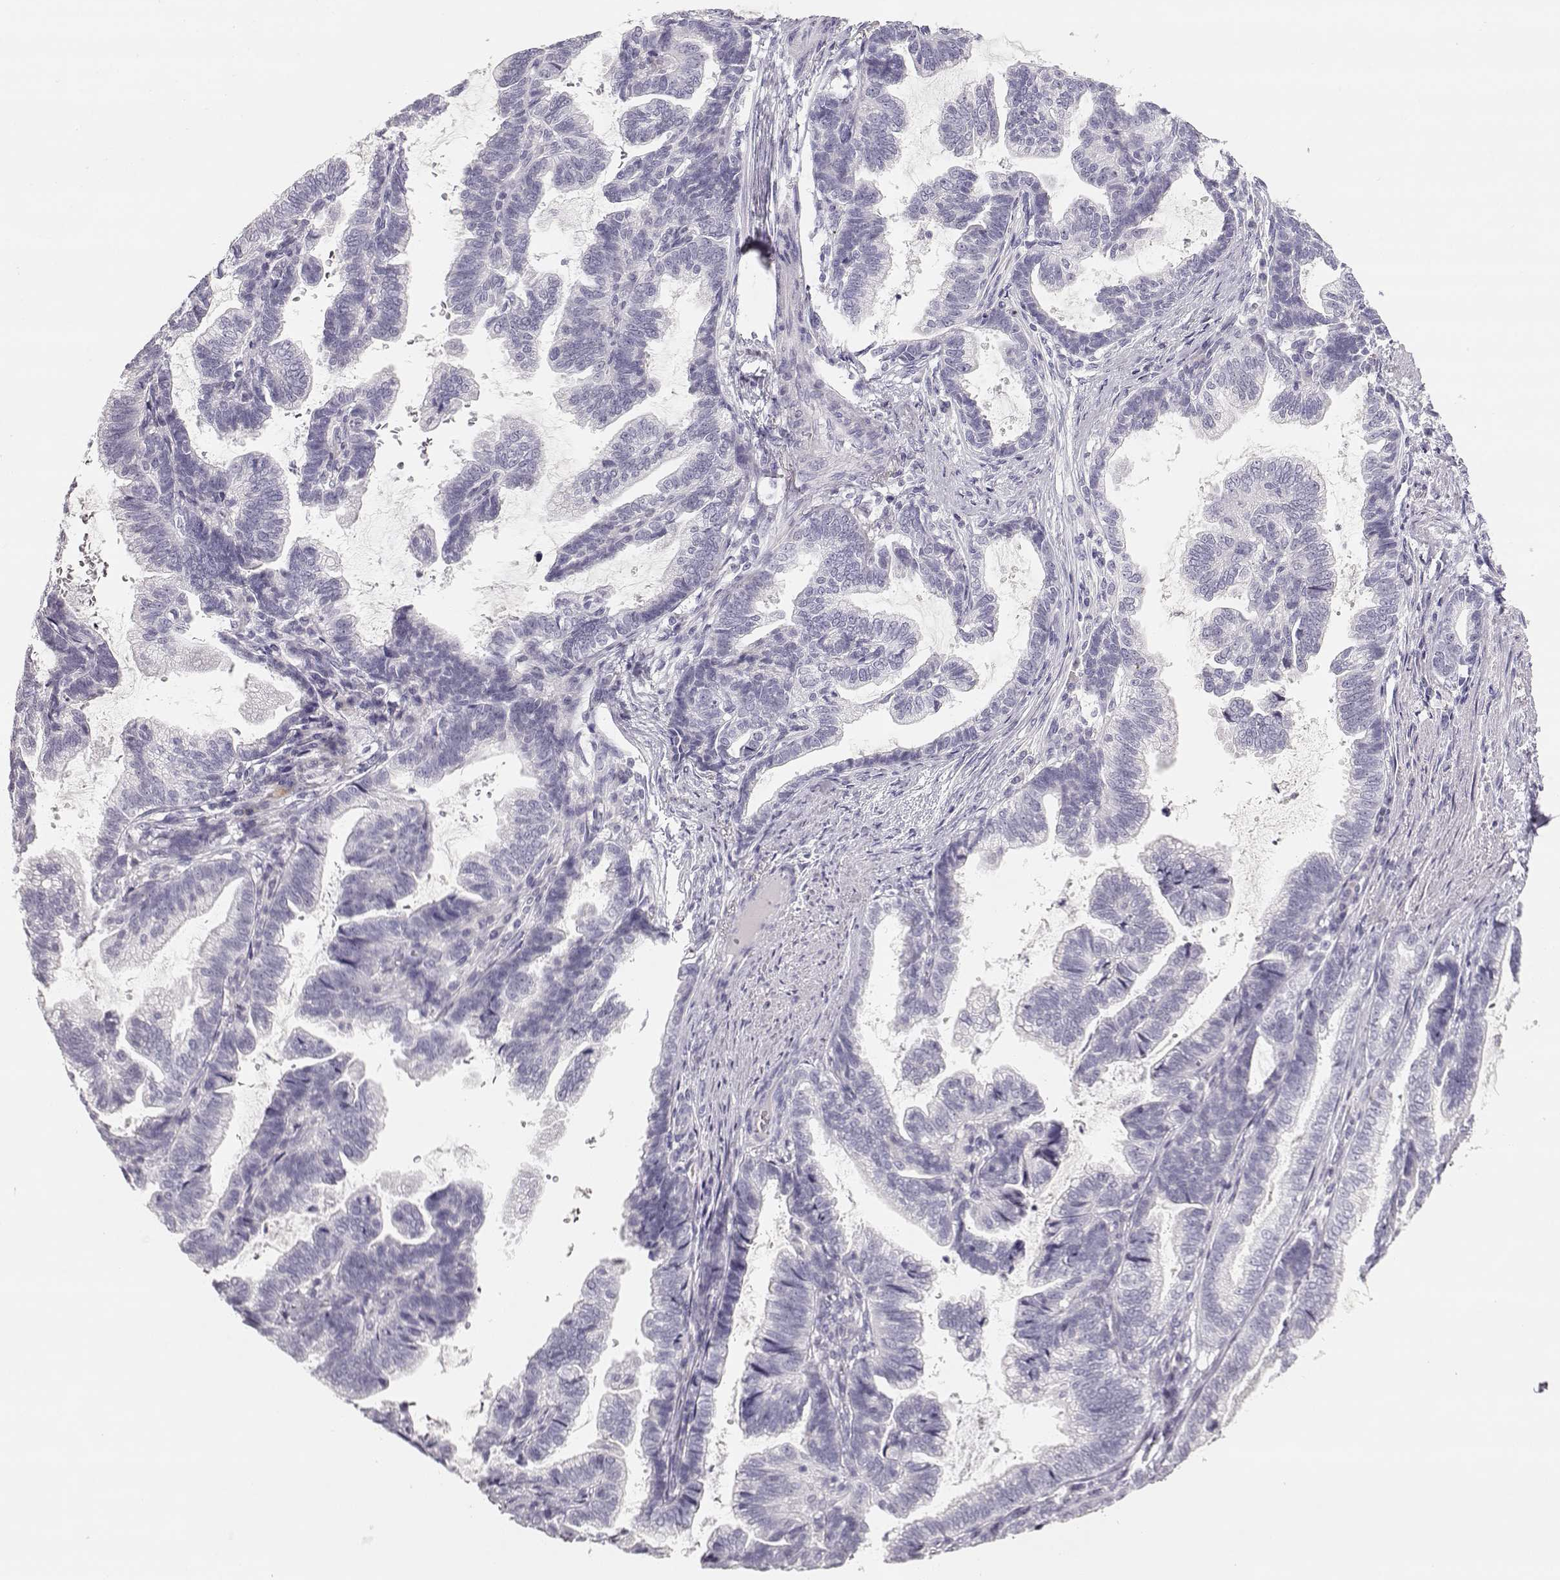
{"staining": {"intensity": "negative", "quantity": "none", "location": "none"}, "tissue": "stomach cancer", "cell_type": "Tumor cells", "image_type": "cancer", "snomed": [{"axis": "morphology", "description": "Adenocarcinoma, NOS"}, {"axis": "topography", "description": "Stomach"}], "caption": "A high-resolution photomicrograph shows IHC staining of stomach cancer (adenocarcinoma), which exhibits no significant staining in tumor cells.", "gene": "LEPR", "patient": {"sex": "male", "age": 83}}